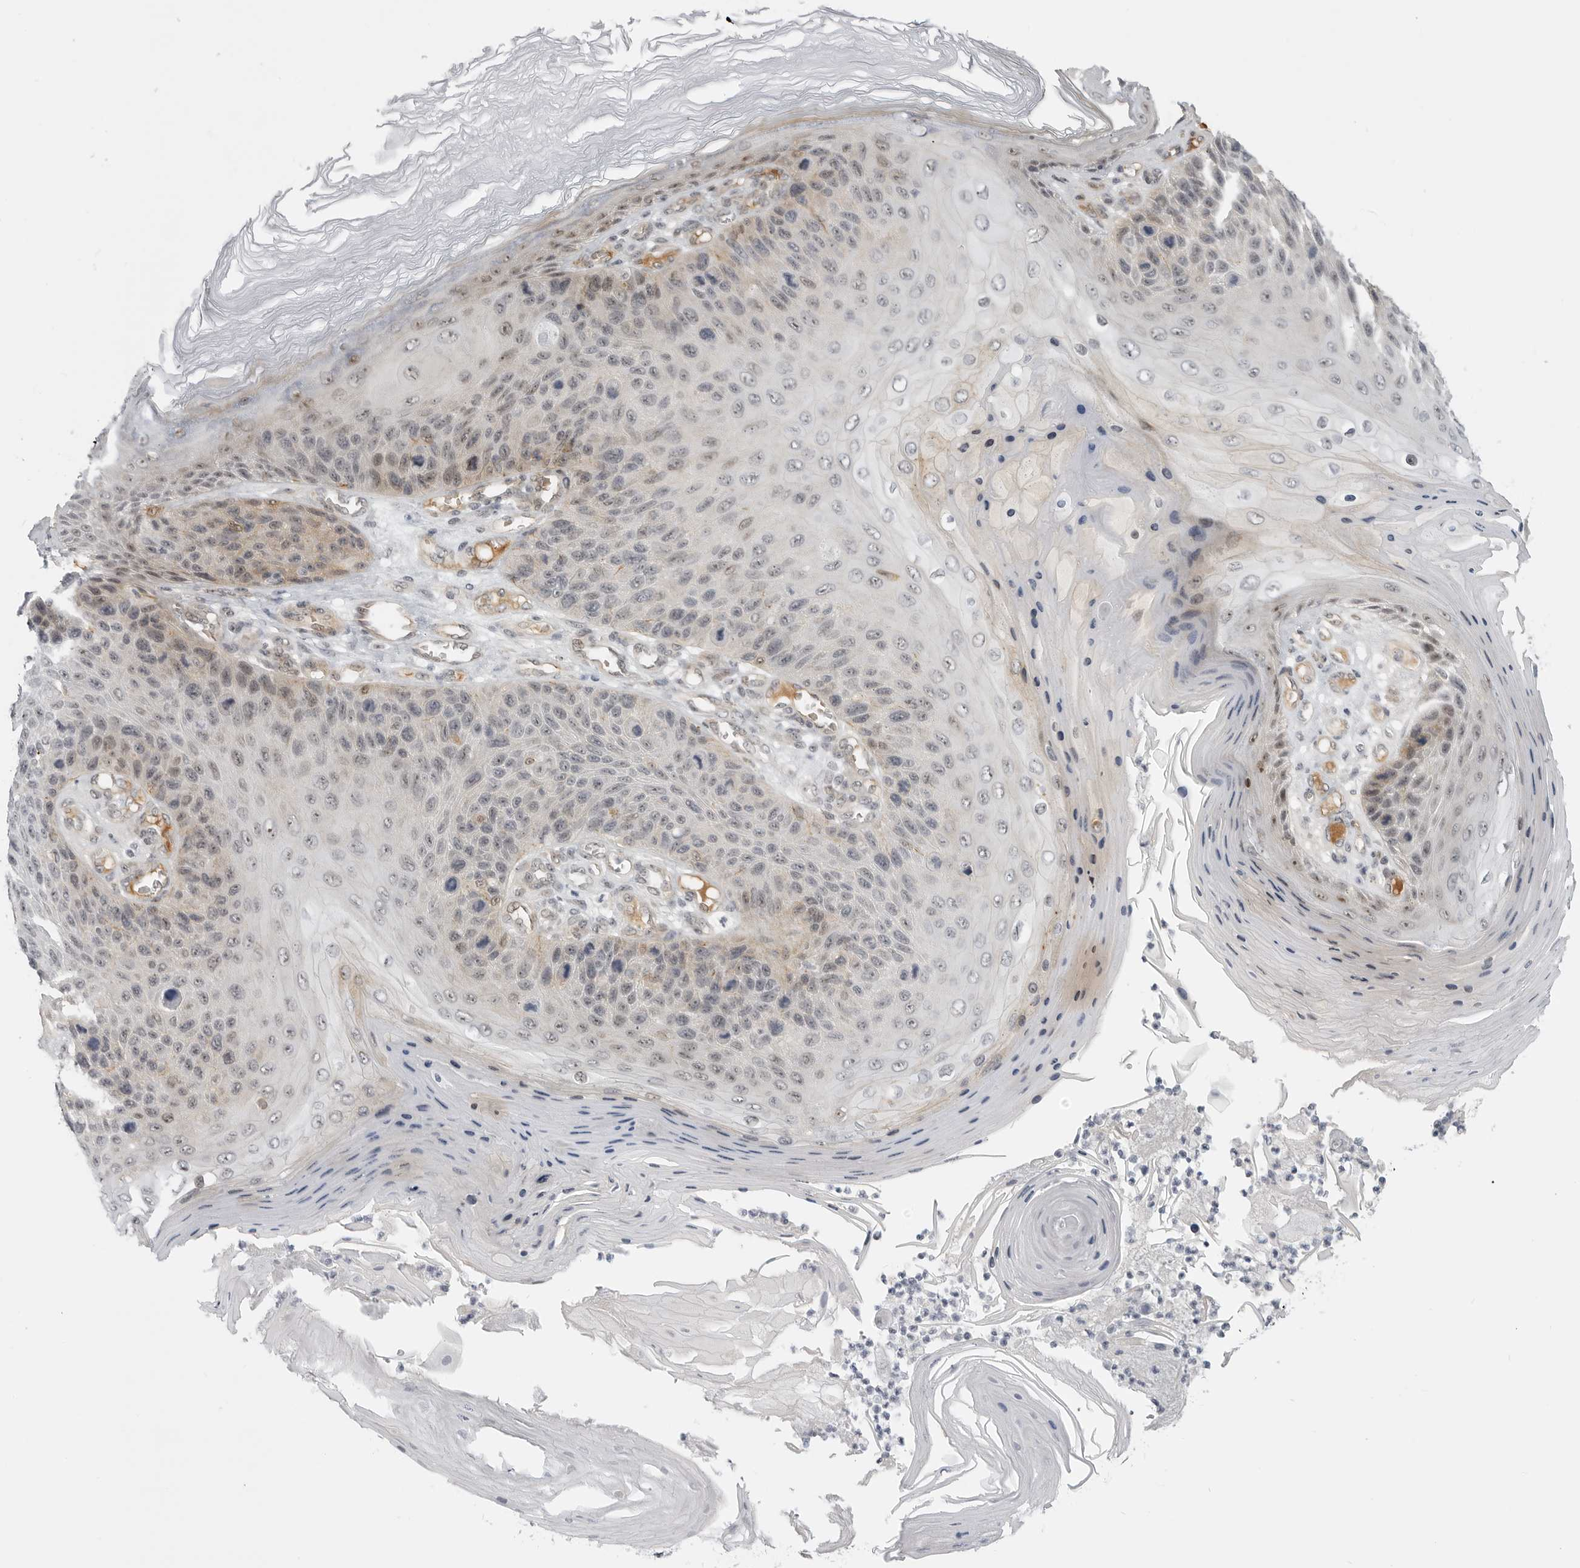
{"staining": {"intensity": "weak", "quantity": "25%-75%", "location": "nuclear"}, "tissue": "skin cancer", "cell_type": "Tumor cells", "image_type": "cancer", "snomed": [{"axis": "morphology", "description": "Squamous cell carcinoma, NOS"}, {"axis": "topography", "description": "Skin"}], "caption": "Immunohistochemical staining of human skin cancer (squamous cell carcinoma) displays weak nuclear protein expression in about 25%-75% of tumor cells. The staining was performed using DAB to visualize the protein expression in brown, while the nuclei were stained in blue with hematoxylin (Magnification: 20x).", "gene": "CEP295NL", "patient": {"sex": "female", "age": 88}}